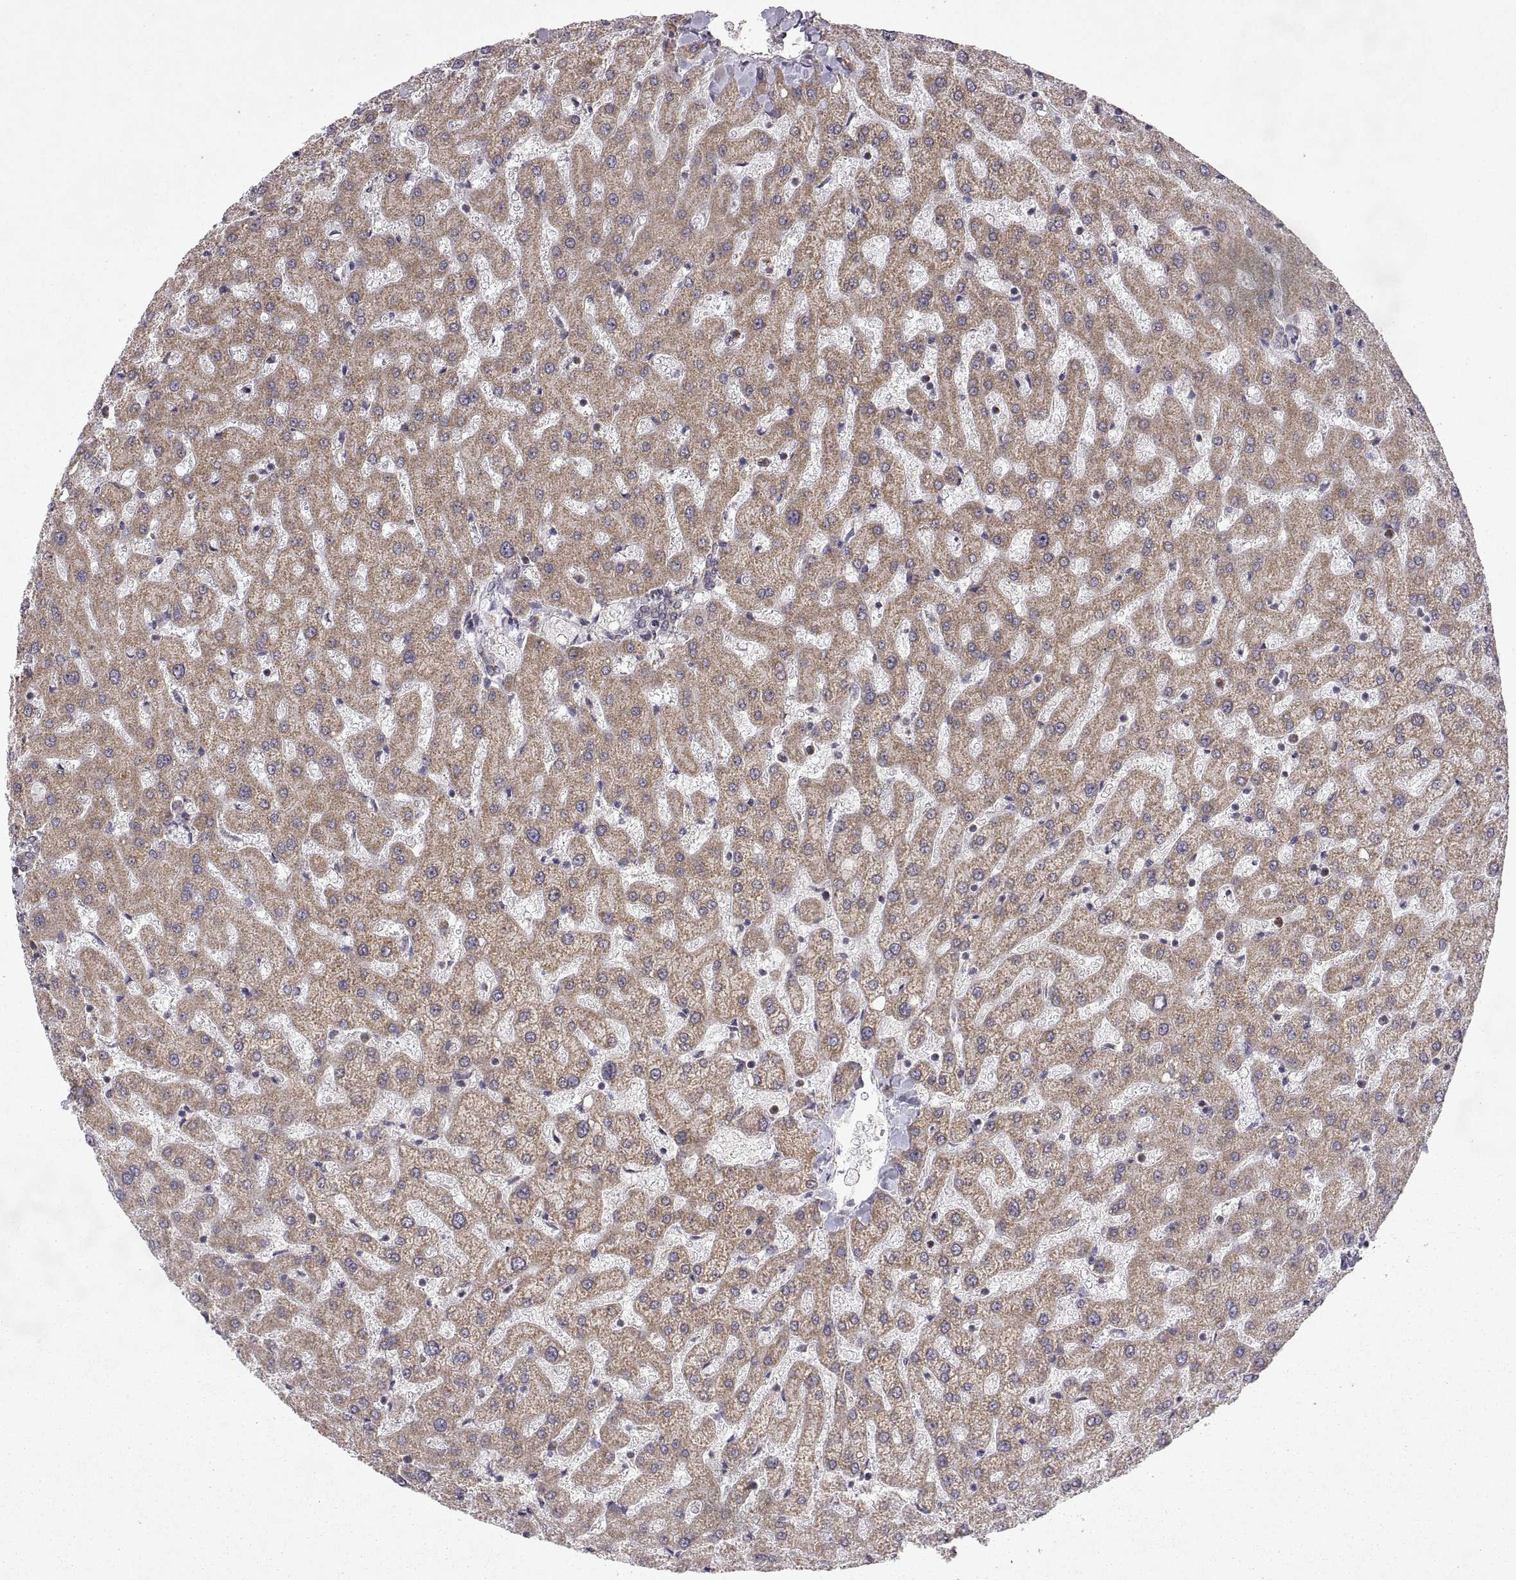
{"staining": {"intensity": "negative", "quantity": "none", "location": "none"}, "tissue": "liver", "cell_type": "Cholangiocytes", "image_type": "normal", "snomed": [{"axis": "morphology", "description": "Normal tissue, NOS"}, {"axis": "topography", "description": "Liver"}], "caption": "Cholangiocytes show no significant expression in normal liver.", "gene": "MANBAL", "patient": {"sex": "female", "age": 50}}